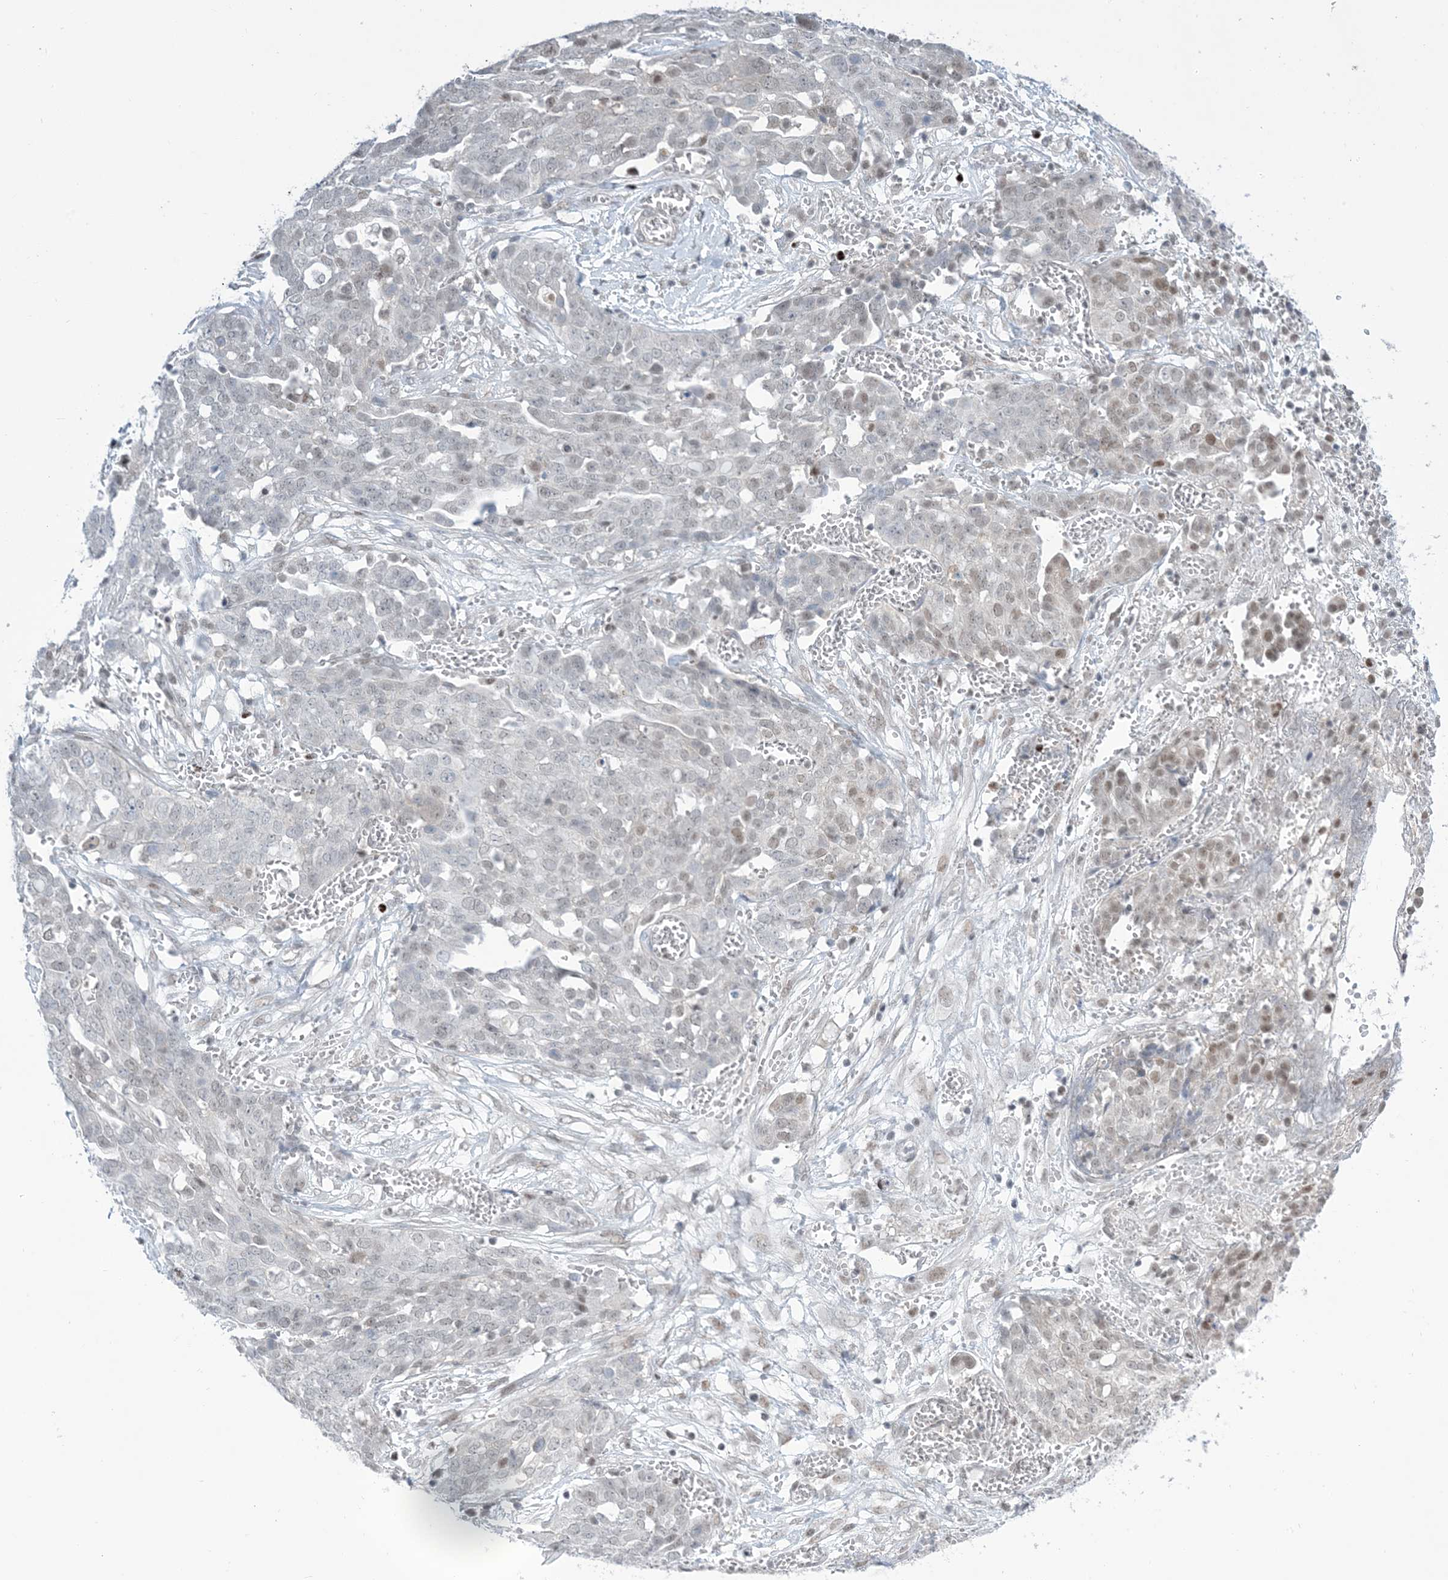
{"staining": {"intensity": "weak", "quantity": "<25%", "location": "nuclear"}, "tissue": "ovarian cancer", "cell_type": "Tumor cells", "image_type": "cancer", "snomed": [{"axis": "morphology", "description": "Cystadenocarcinoma, serous, NOS"}, {"axis": "topography", "description": "Soft tissue"}, {"axis": "topography", "description": "Ovary"}], "caption": "Protein analysis of serous cystadenocarcinoma (ovarian) displays no significant expression in tumor cells.", "gene": "TFPT", "patient": {"sex": "female", "age": 57}}